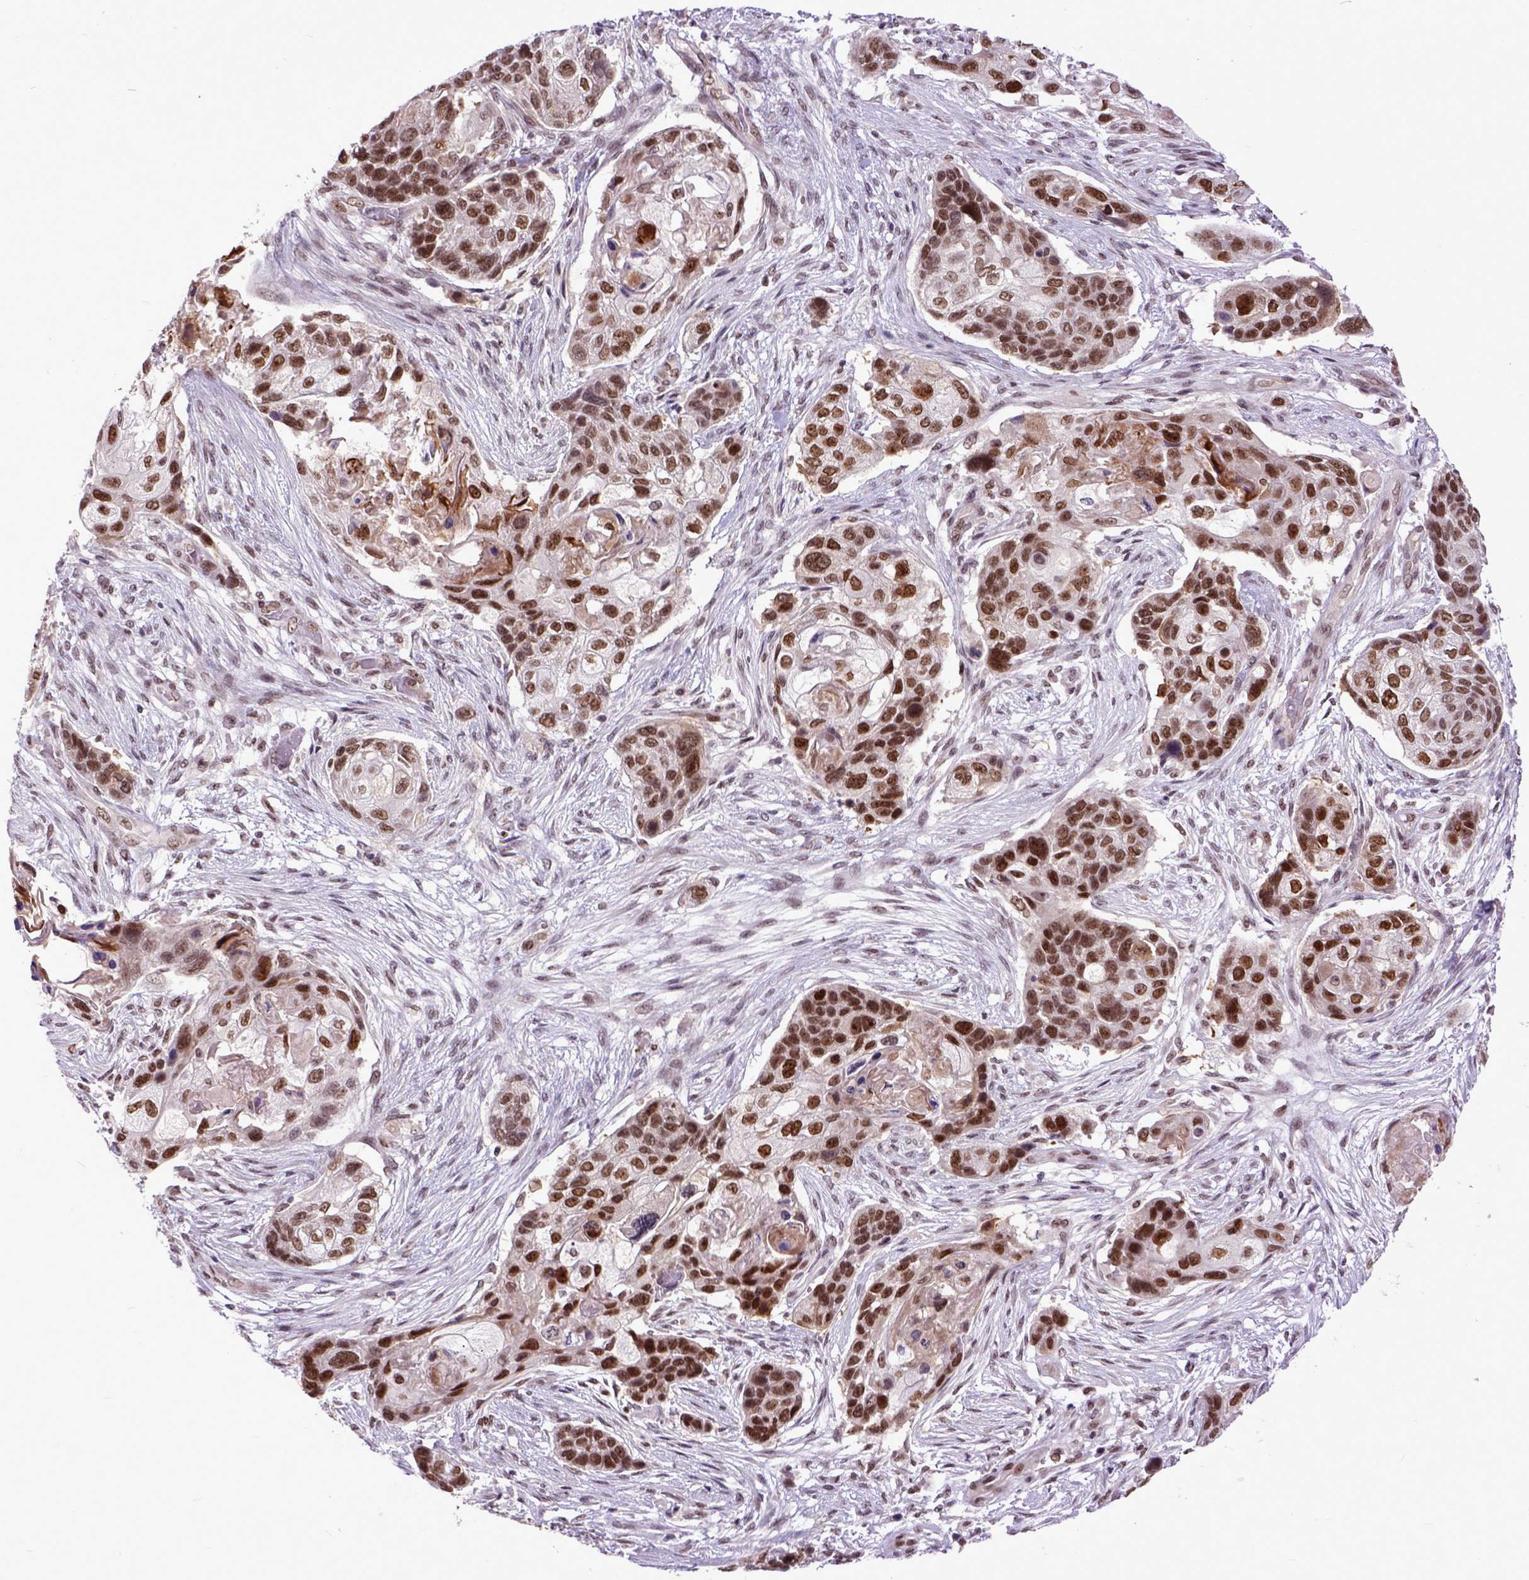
{"staining": {"intensity": "moderate", "quantity": ">75%", "location": "nuclear"}, "tissue": "lung cancer", "cell_type": "Tumor cells", "image_type": "cancer", "snomed": [{"axis": "morphology", "description": "Squamous cell carcinoma, NOS"}, {"axis": "topography", "description": "Lung"}], "caption": "A medium amount of moderate nuclear staining is identified in approximately >75% of tumor cells in lung cancer (squamous cell carcinoma) tissue.", "gene": "RCC2", "patient": {"sex": "male", "age": 69}}